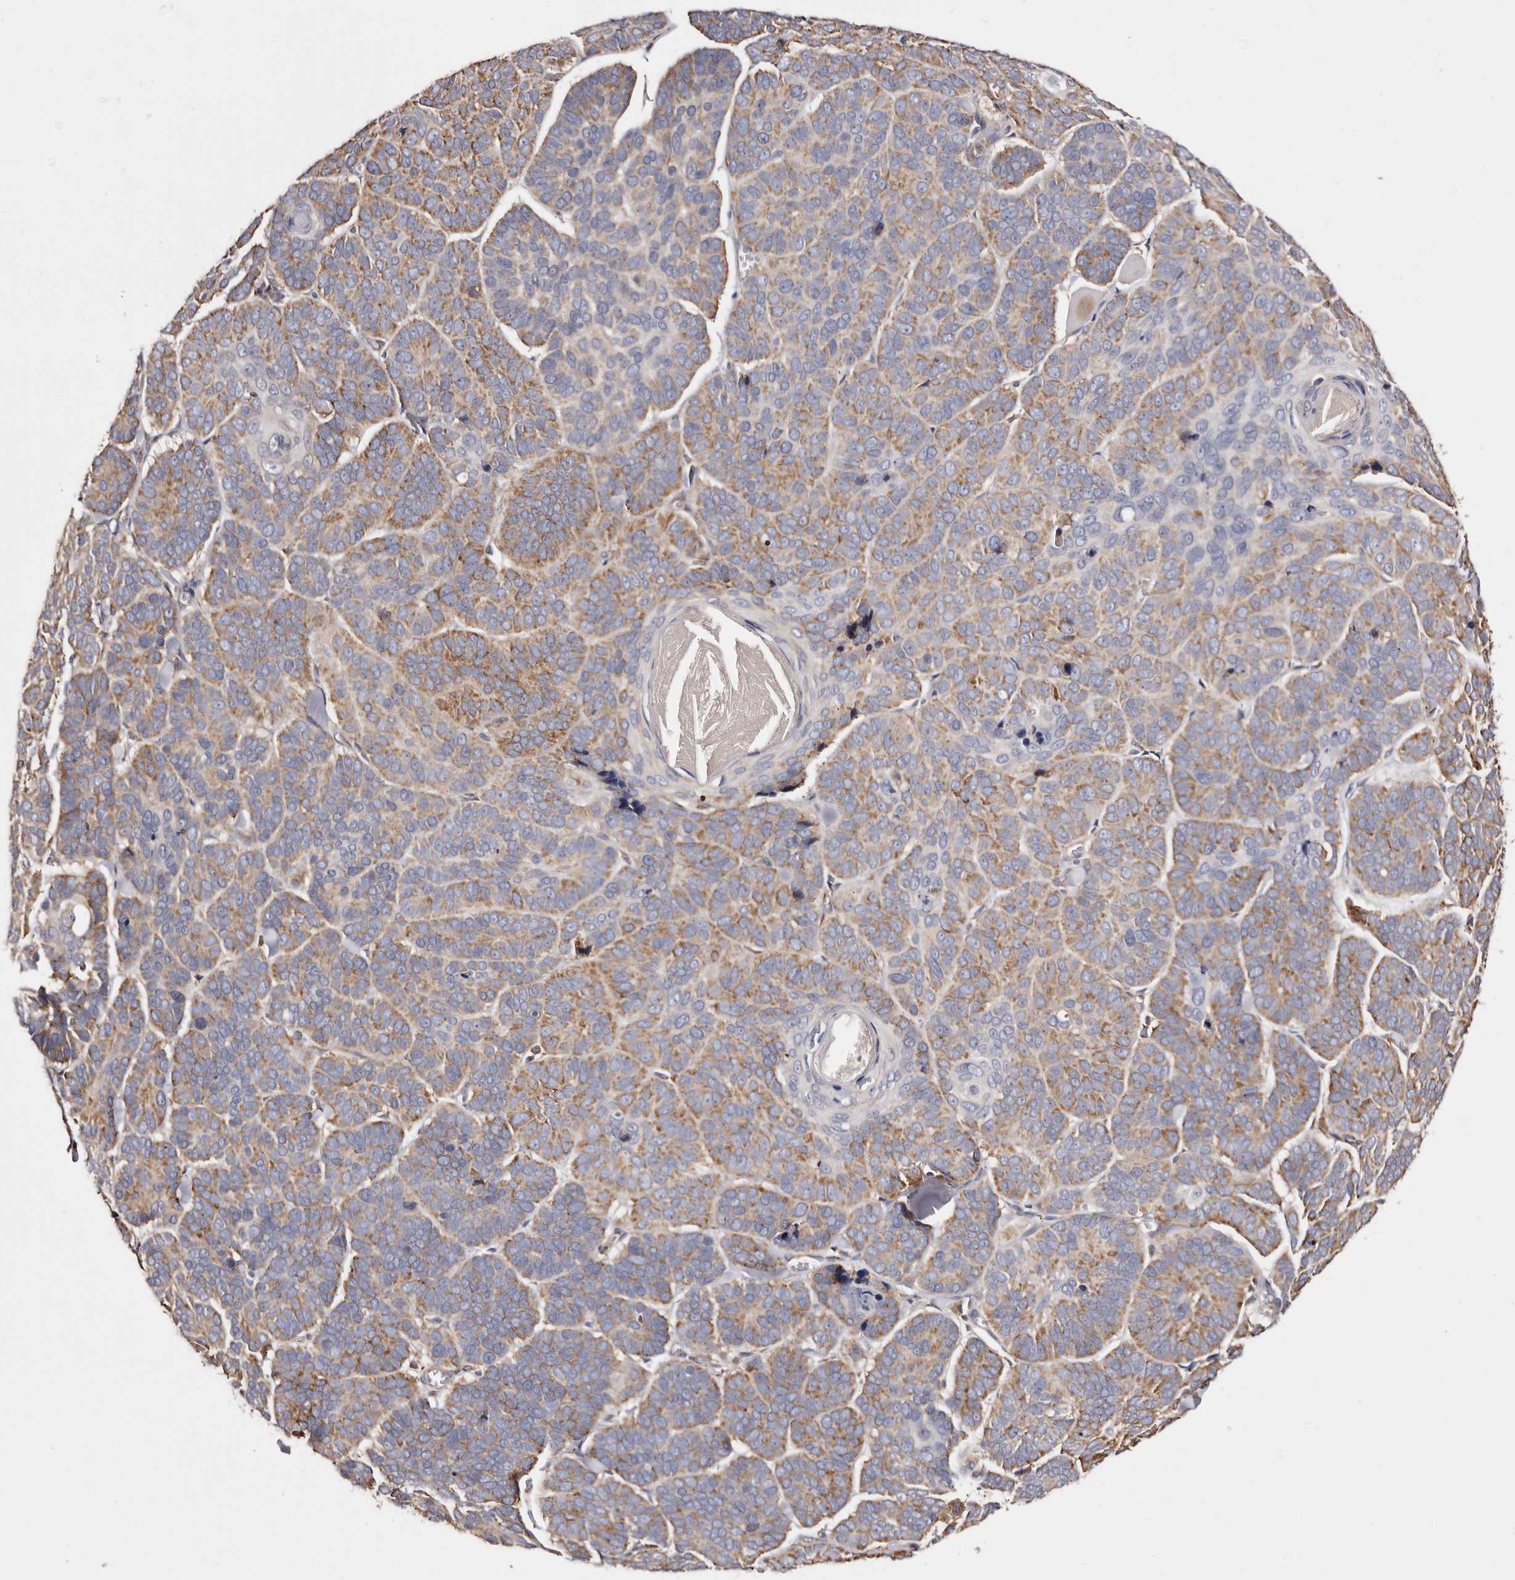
{"staining": {"intensity": "moderate", "quantity": ">75%", "location": "cytoplasmic/membranous"}, "tissue": "skin cancer", "cell_type": "Tumor cells", "image_type": "cancer", "snomed": [{"axis": "morphology", "description": "Basal cell carcinoma"}, {"axis": "topography", "description": "Skin"}], "caption": "IHC of human skin cancer reveals medium levels of moderate cytoplasmic/membranous expression in approximately >75% of tumor cells. The protein is shown in brown color, while the nuclei are stained blue.", "gene": "ACBD6", "patient": {"sex": "male", "age": 62}}